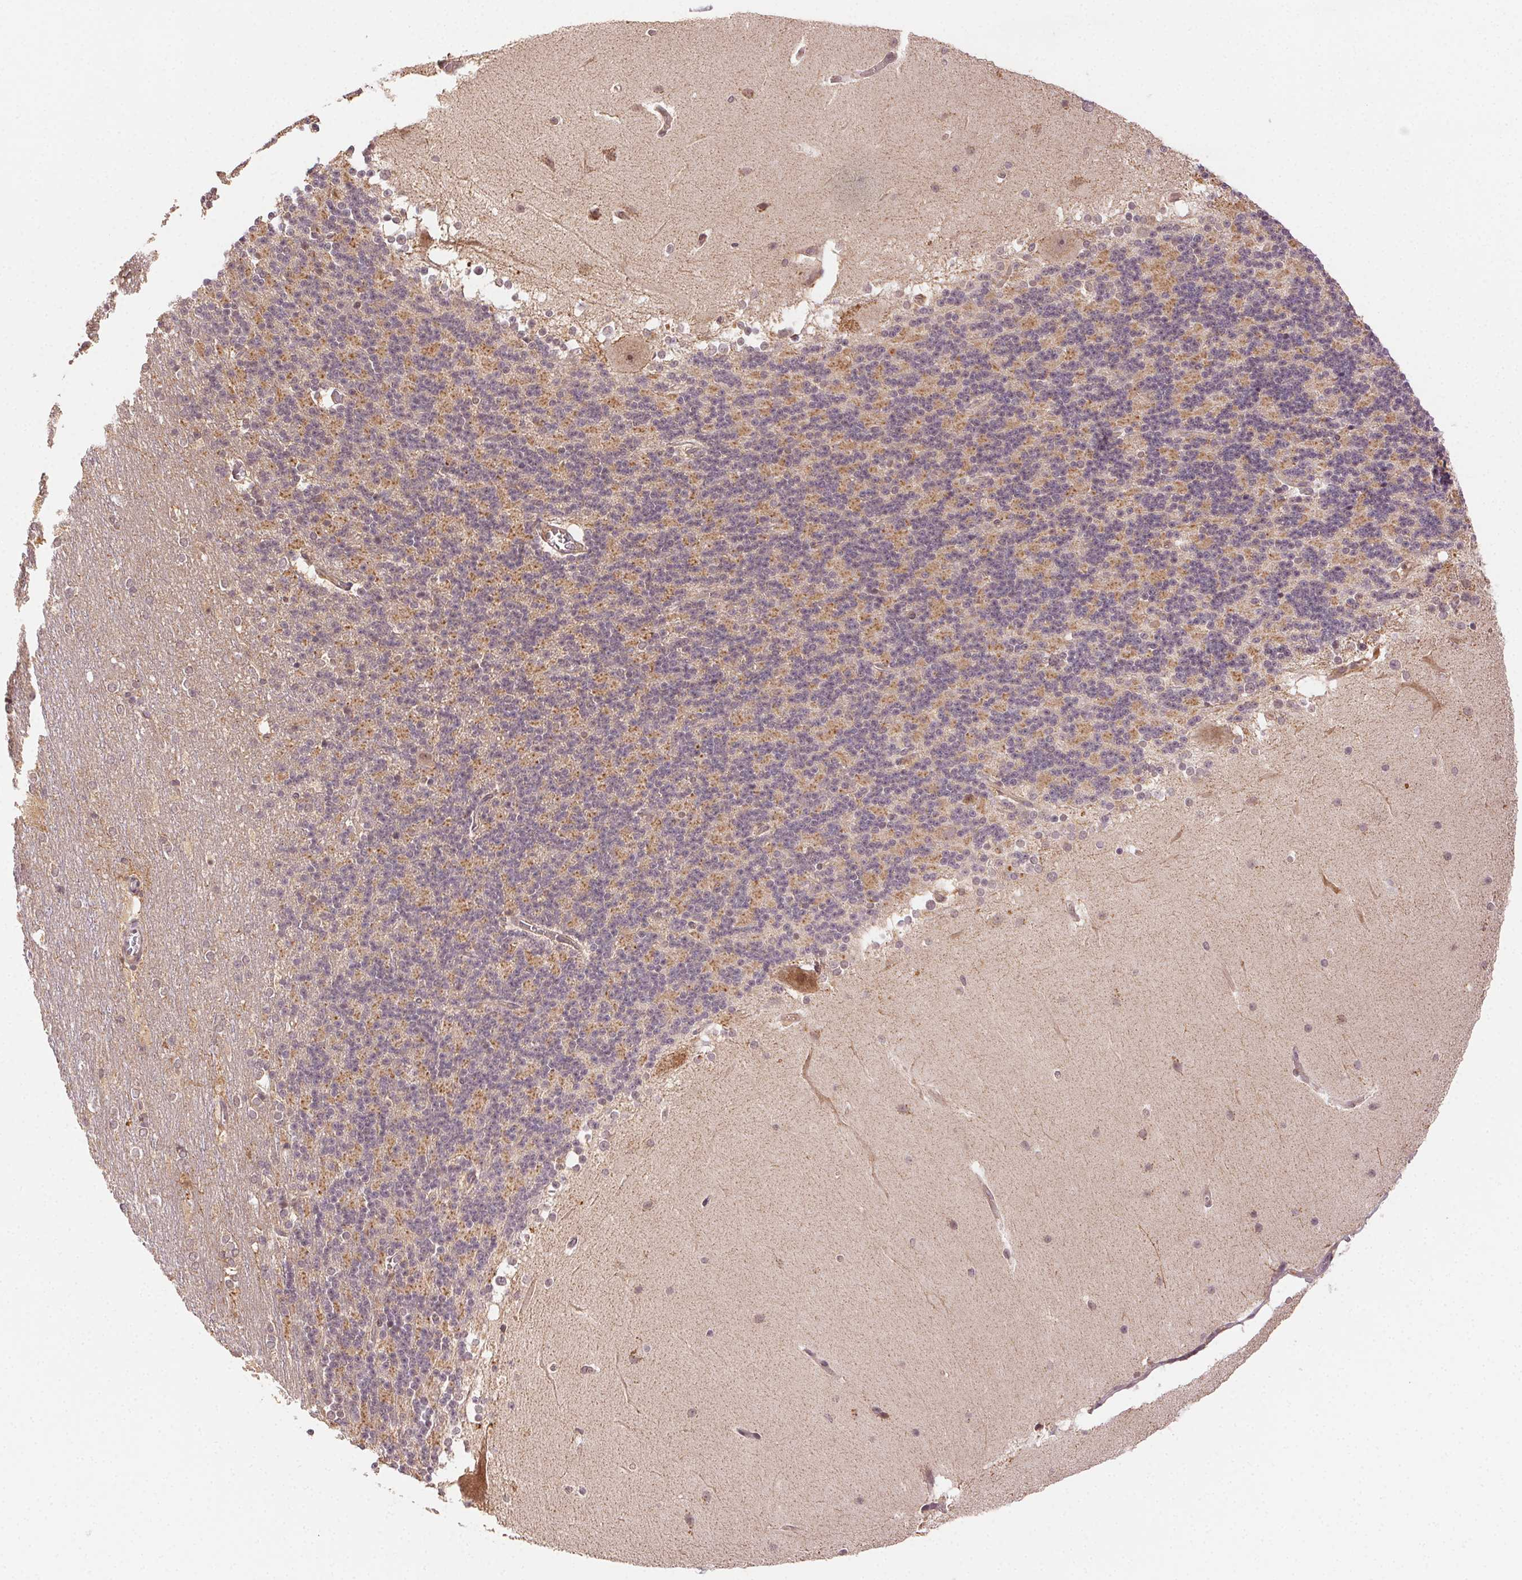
{"staining": {"intensity": "weak", "quantity": "25%-75%", "location": "cytoplasmic/membranous"}, "tissue": "cerebellum", "cell_type": "Cells in granular layer", "image_type": "normal", "snomed": [{"axis": "morphology", "description": "Normal tissue, NOS"}, {"axis": "topography", "description": "Cerebellum"}], "caption": "Cerebellum stained with a brown dye shows weak cytoplasmic/membranous positive positivity in about 25%-75% of cells in granular layer.", "gene": "KLHL15", "patient": {"sex": "female", "age": 19}}